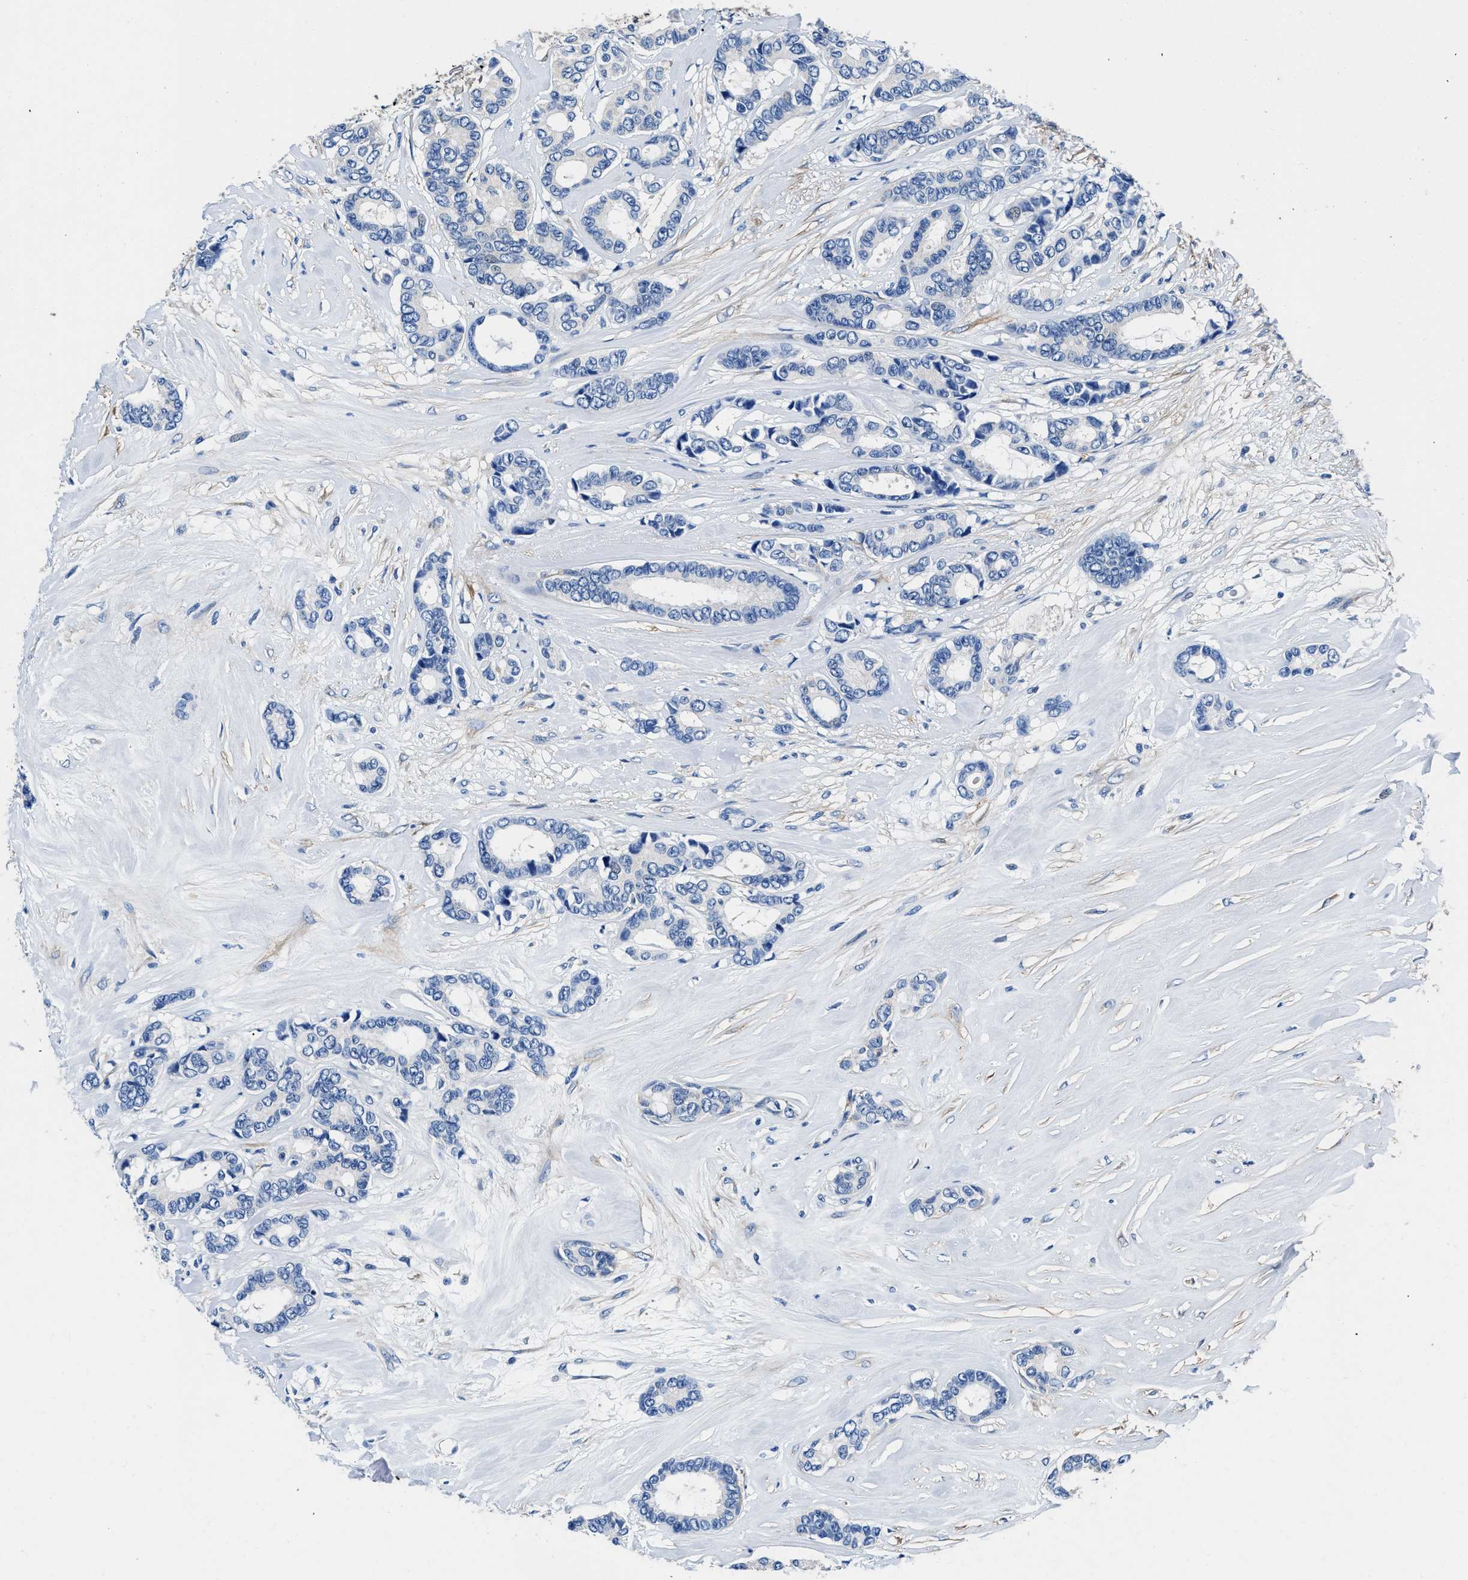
{"staining": {"intensity": "negative", "quantity": "none", "location": "none"}, "tissue": "breast cancer", "cell_type": "Tumor cells", "image_type": "cancer", "snomed": [{"axis": "morphology", "description": "Duct carcinoma"}, {"axis": "topography", "description": "Breast"}], "caption": "Immunohistochemical staining of intraductal carcinoma (breast) shows no significant positivity in tumor cells.", "gene": "NEU1", "patient": {"sex": "female", "age": 87}}